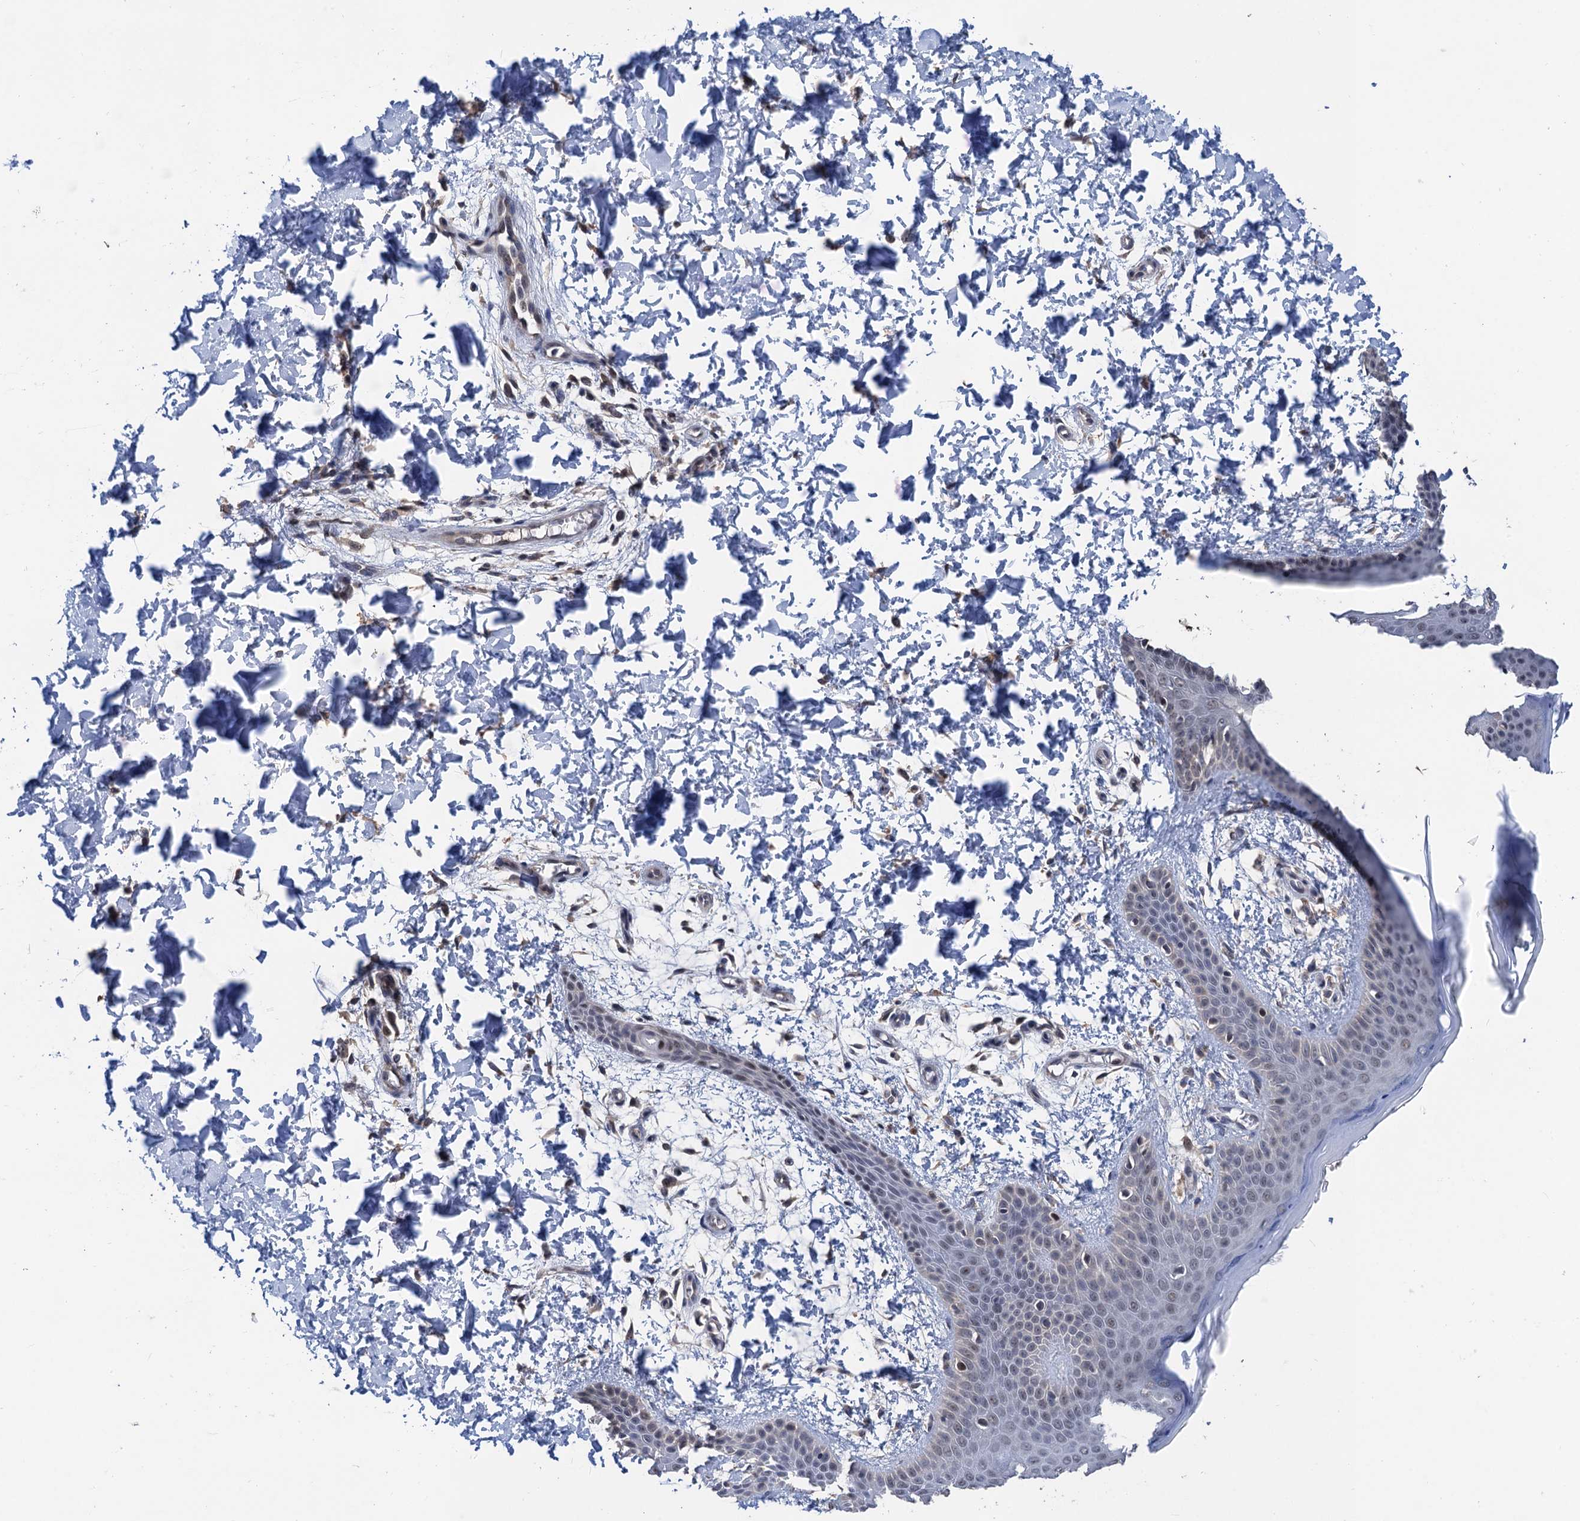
{"staining": {"intensity": "weak", "quantity": "25%-75%", "location": "cytoplasmic/membranous,nuclear"}, "tissue": "skin", "cell_type": "Fibroblasts", "image_type": "normal", "snomed": [{"axis": "morphology", "description": "Normal tissue, NOS"}, {"axis": "topography", "description": "Skin"}], "caption": "This is an image of IHC staining of unremarkable skin, which shows weak positivity in the cytoplasmic/membranous,nuclear of fibroblasts.", "gene": "TSEN34", "patient": {"sex": "male", "age": 36}}